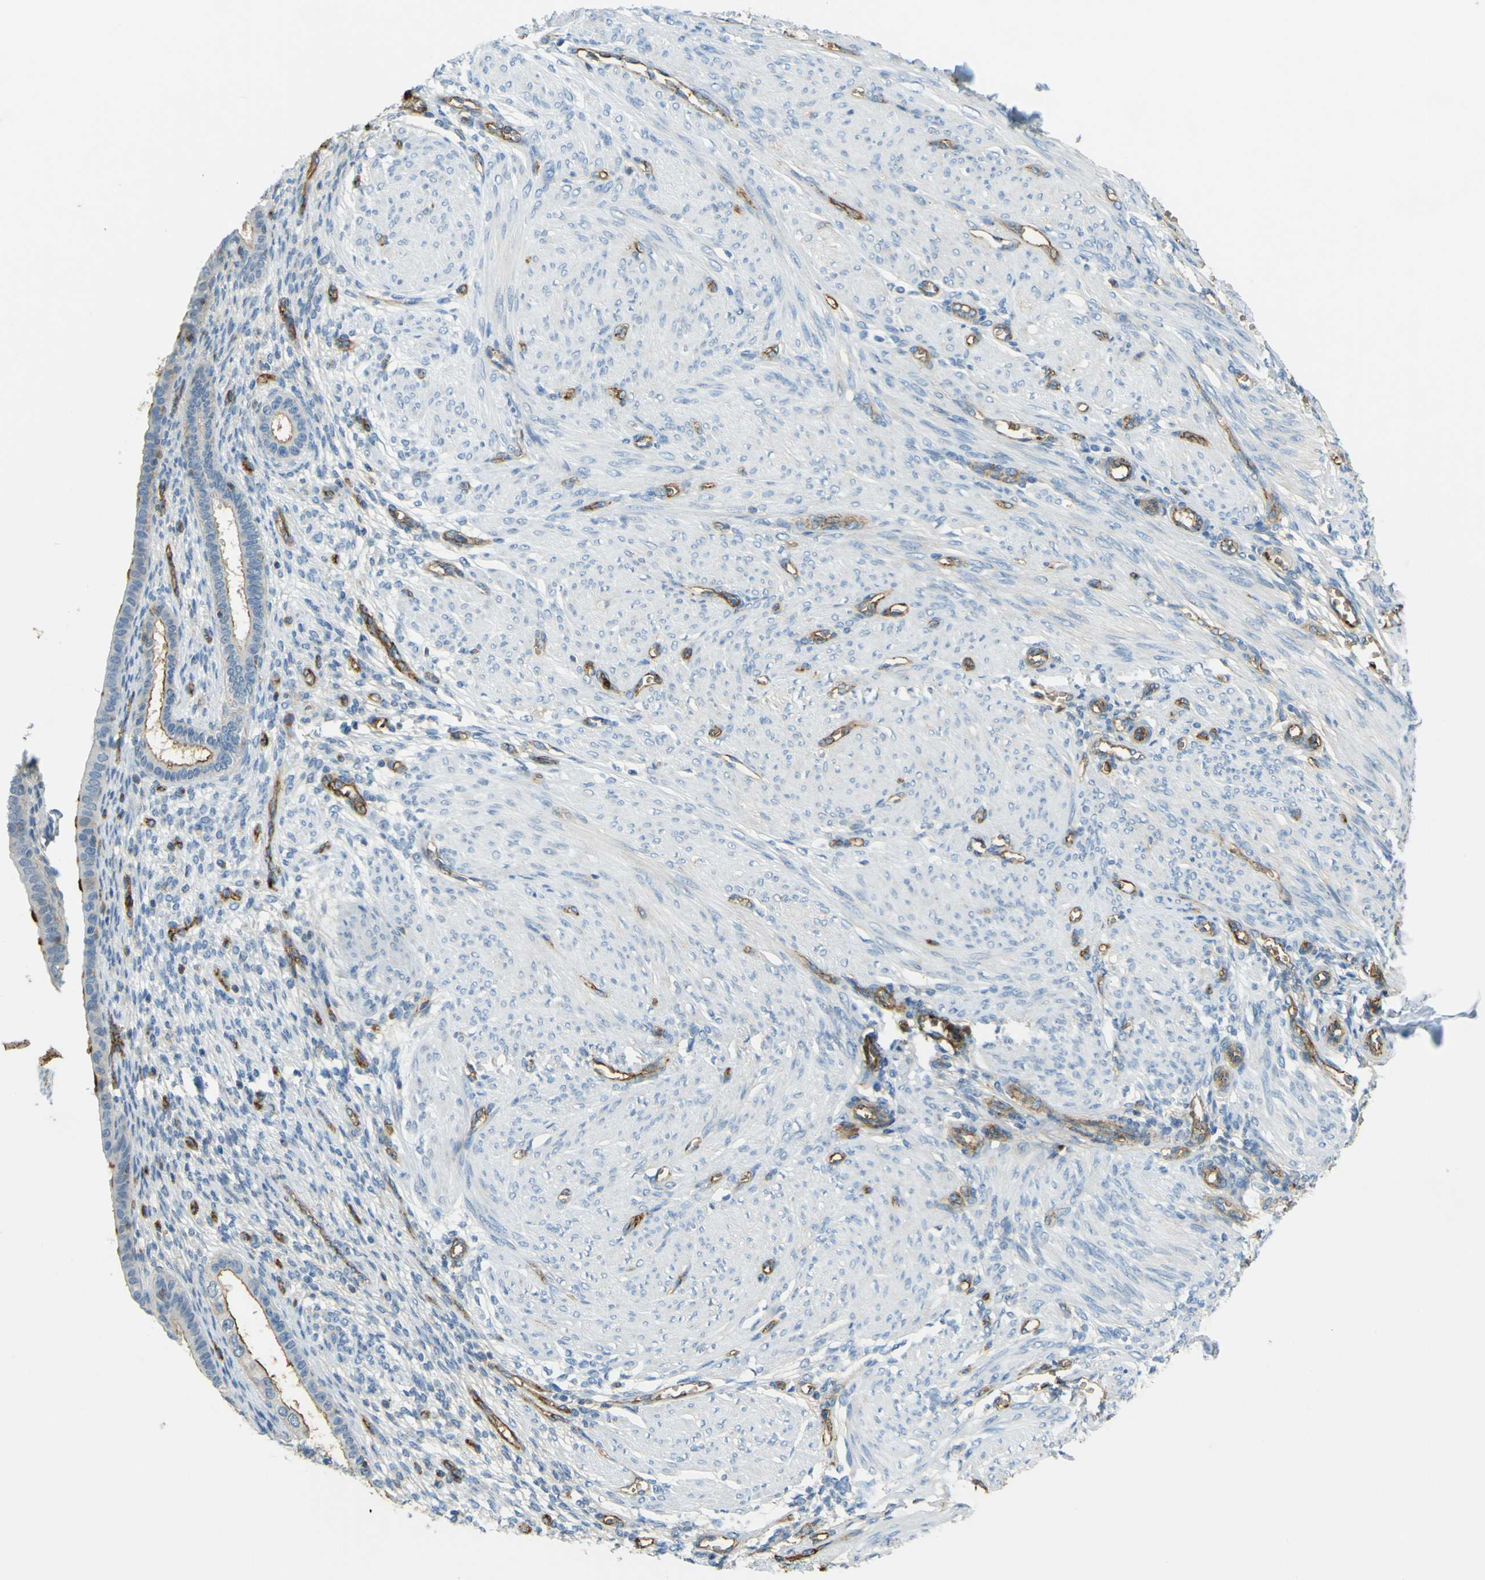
{"staining": {"intensity": "negative", "quantity": "none", "location": "none"}, "tissue": "endometrium", "cell_type": "Cells in endometrial stroma", "image_type": "normal", "snomed": [{"axis": "morphology", "description": "Normal tissue, NOS"}, {"axis": "topography", "description": "Endometrium"}], "caption": "Cells in endometrial stroma show no significant positivity in normal endometrium. Nuclei are stained in blue.", "gene": "PLXDC1", "patient": {"sex": "female", "age": 72}}